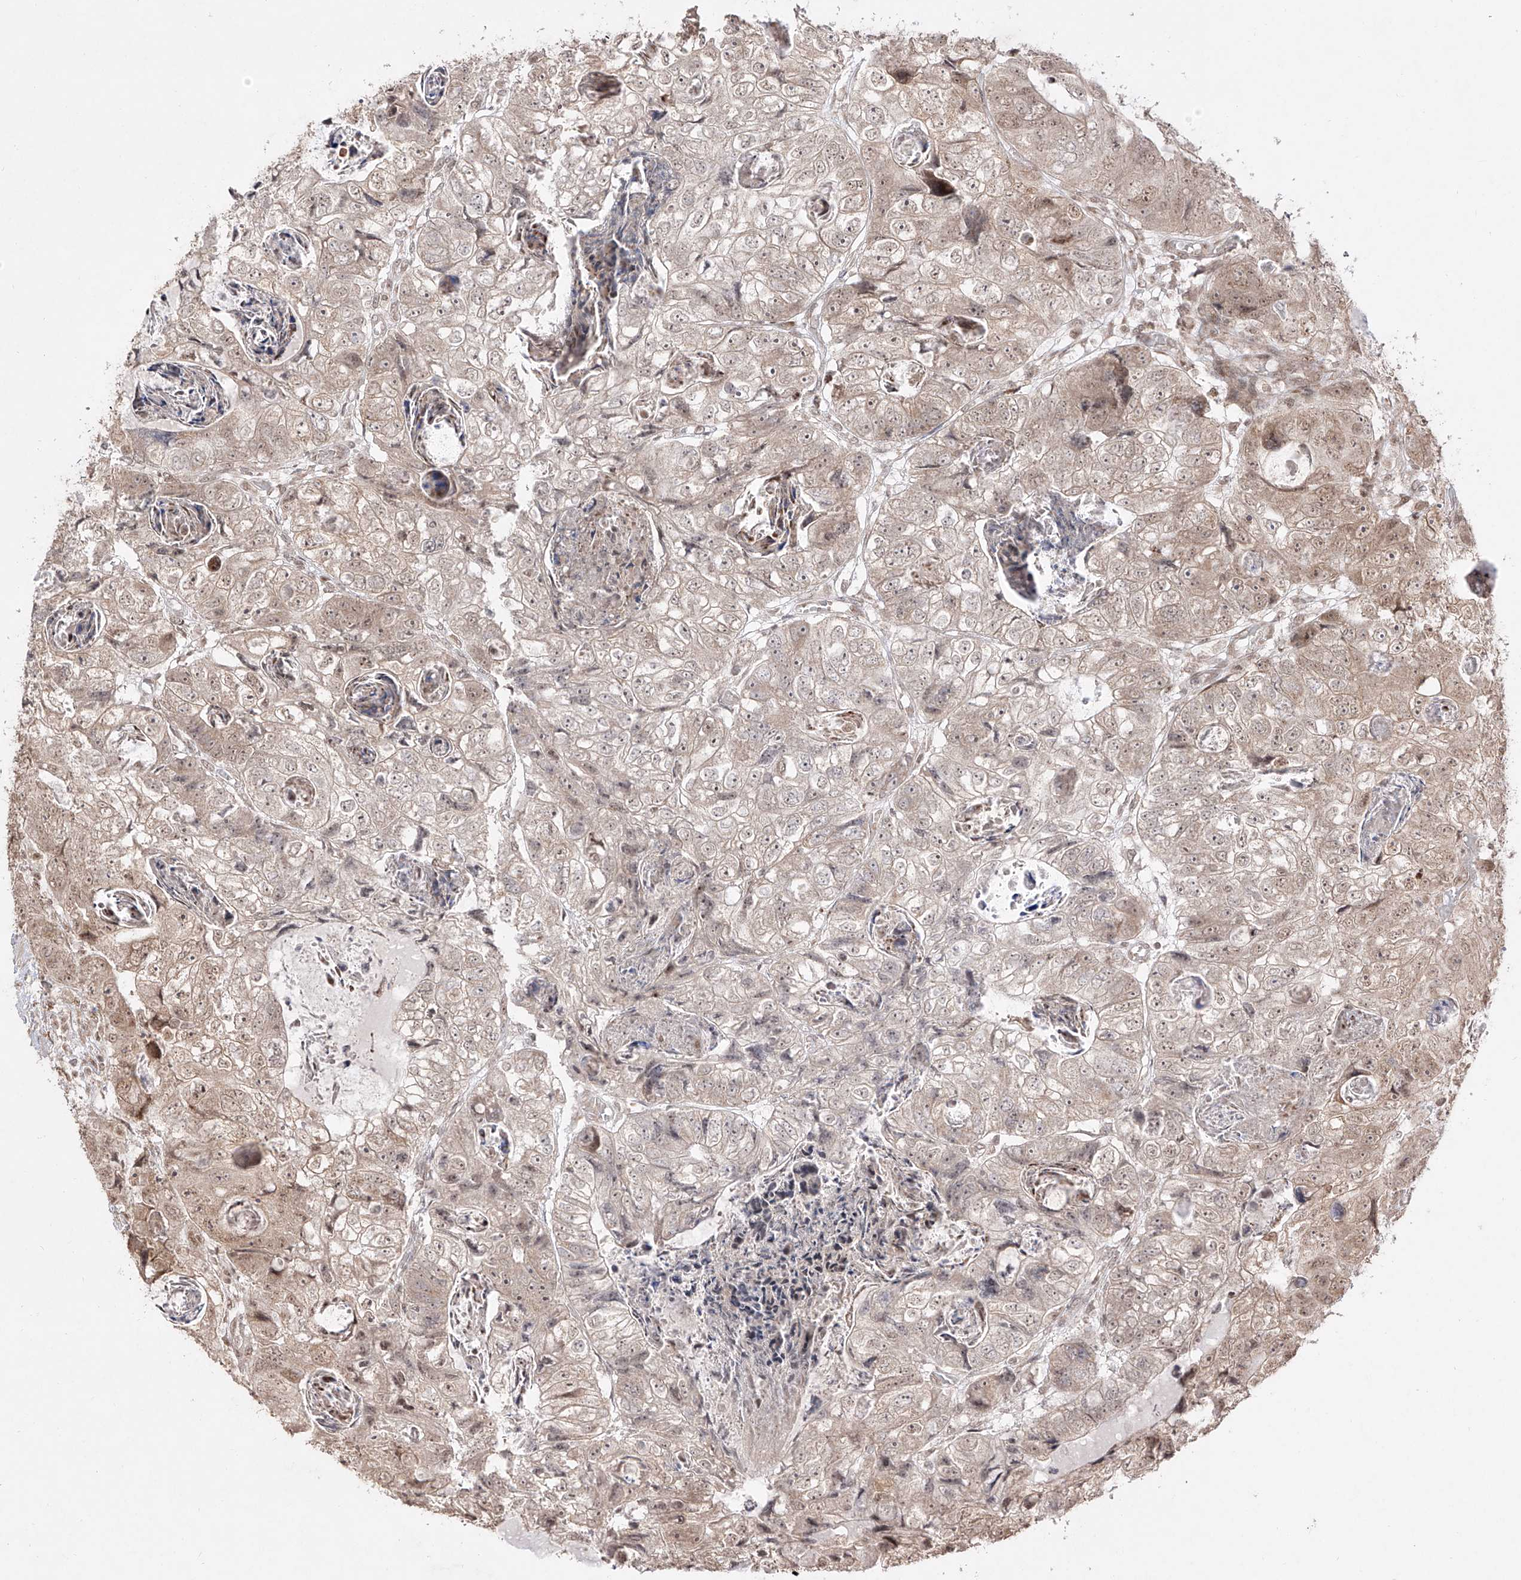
{"staining": {"intensity": "moderate", "quantity": "25%-75%", "location": "nuclear"}, "tissue": "colorectal cancer", "cell_type": "Tumor cells", "image_type": "cancer", "snomed": [{"axis": "morphology", "description": "Adenocarcinoma, NOS"}, {"axis": "topography", "description": "Rectum"}], "caption": "IHC of adenocarcinoma (colorectal) displays medium levels of moderate nuclear staining in approximately 25%-75% of tumor cells.", "gene": "SNRNP27", "patient": {"sex": "male", "age": 59}}